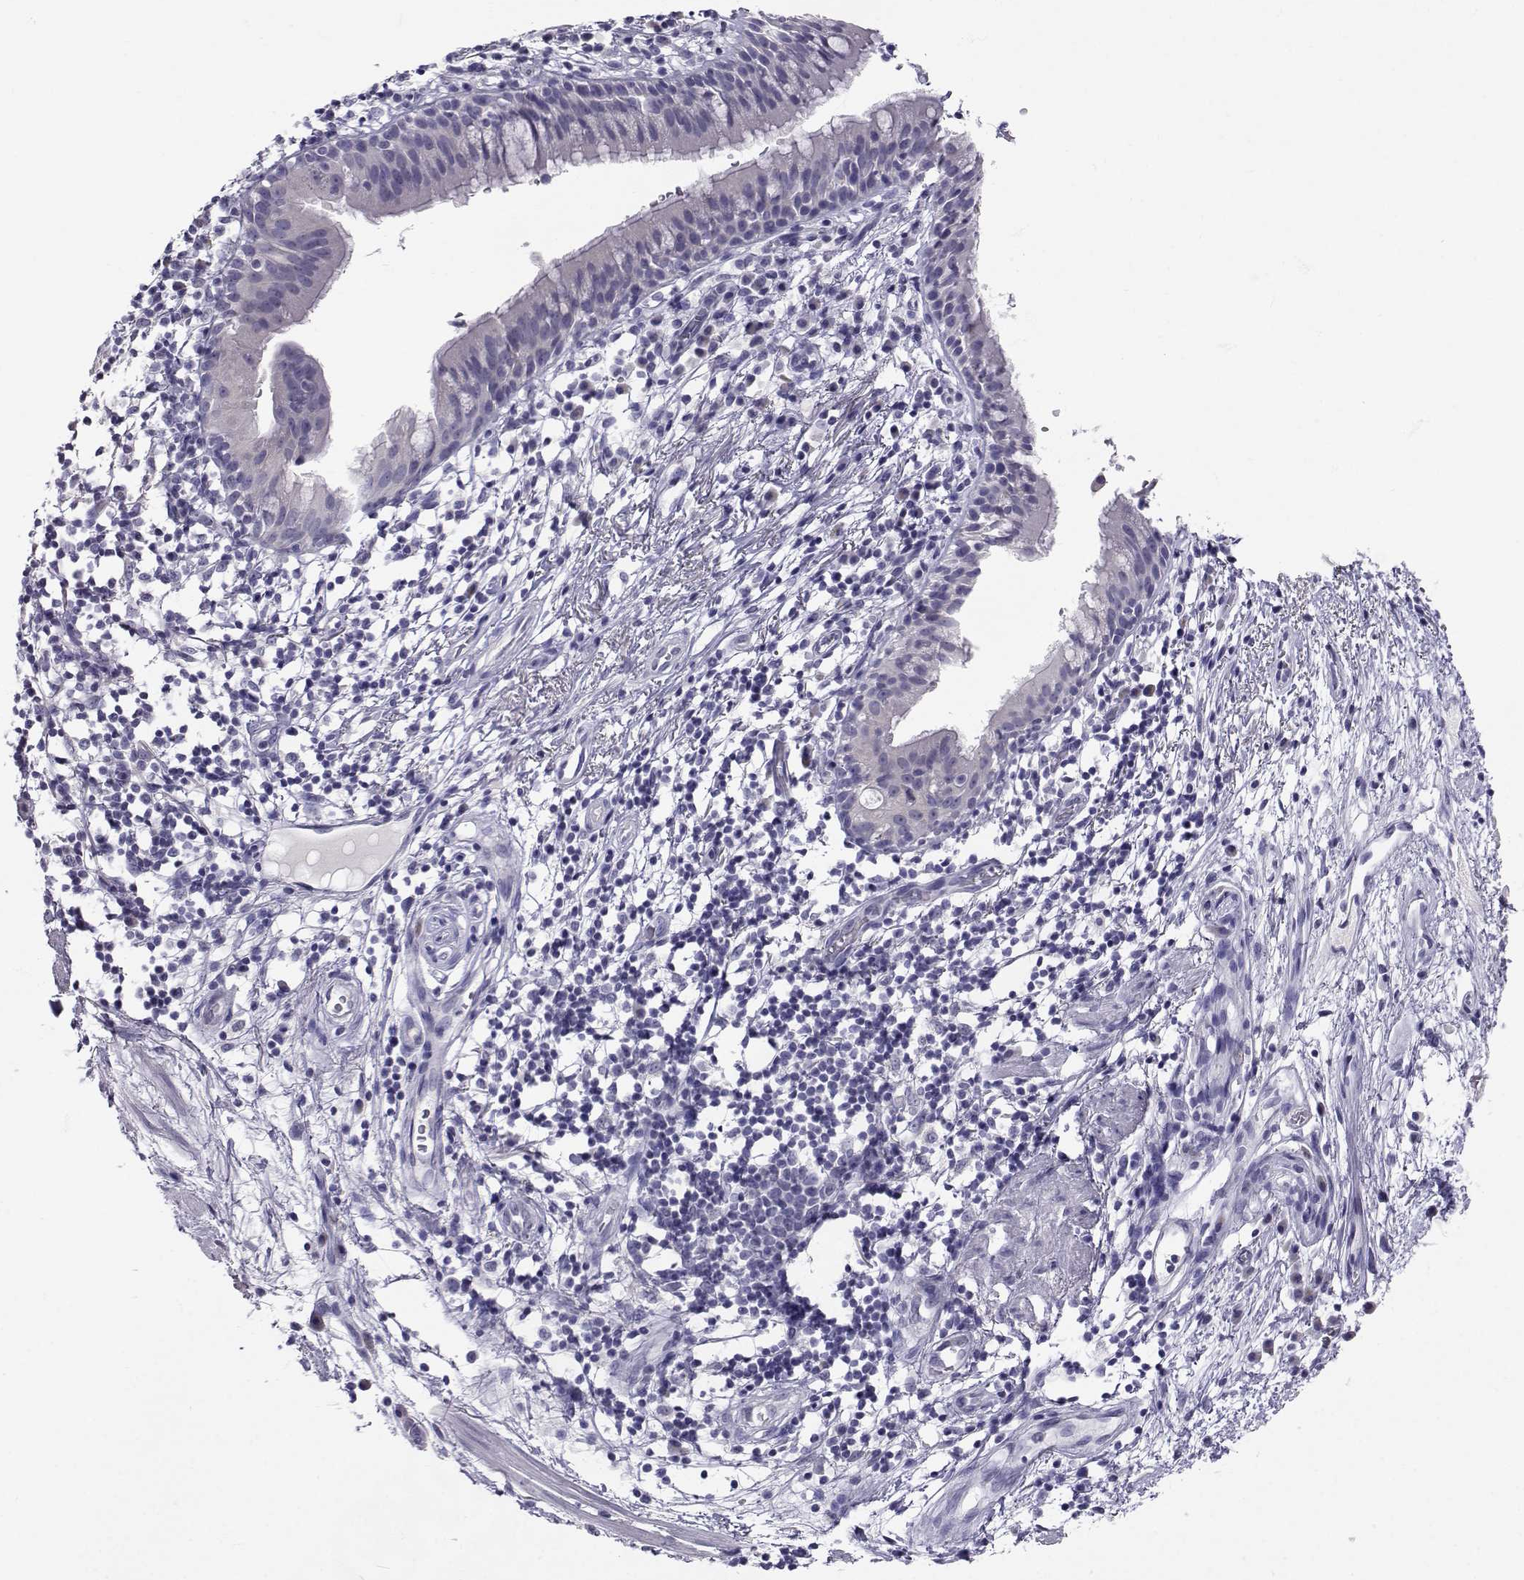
{"staining": {"intensity": "negative", "quantity": "none", "location": "none"}, "tissue": "bronchus", "cell_type": "Respiratory epithelial cells", "image_type": "normal", "snomed": [{"axis": "morphology", "description": "Normal tissue, NOS"}, {"axis": "topography", "description": "Cartilage tissue"}, {"axis": "topography", "description": "Bronchus"}], "caption": "IHC of unremarkable bronchus exhibits no expression in respiratory epithelial cells.", "gene": "SLC6A3", "patient": {"sex": "male", "age": 58}}